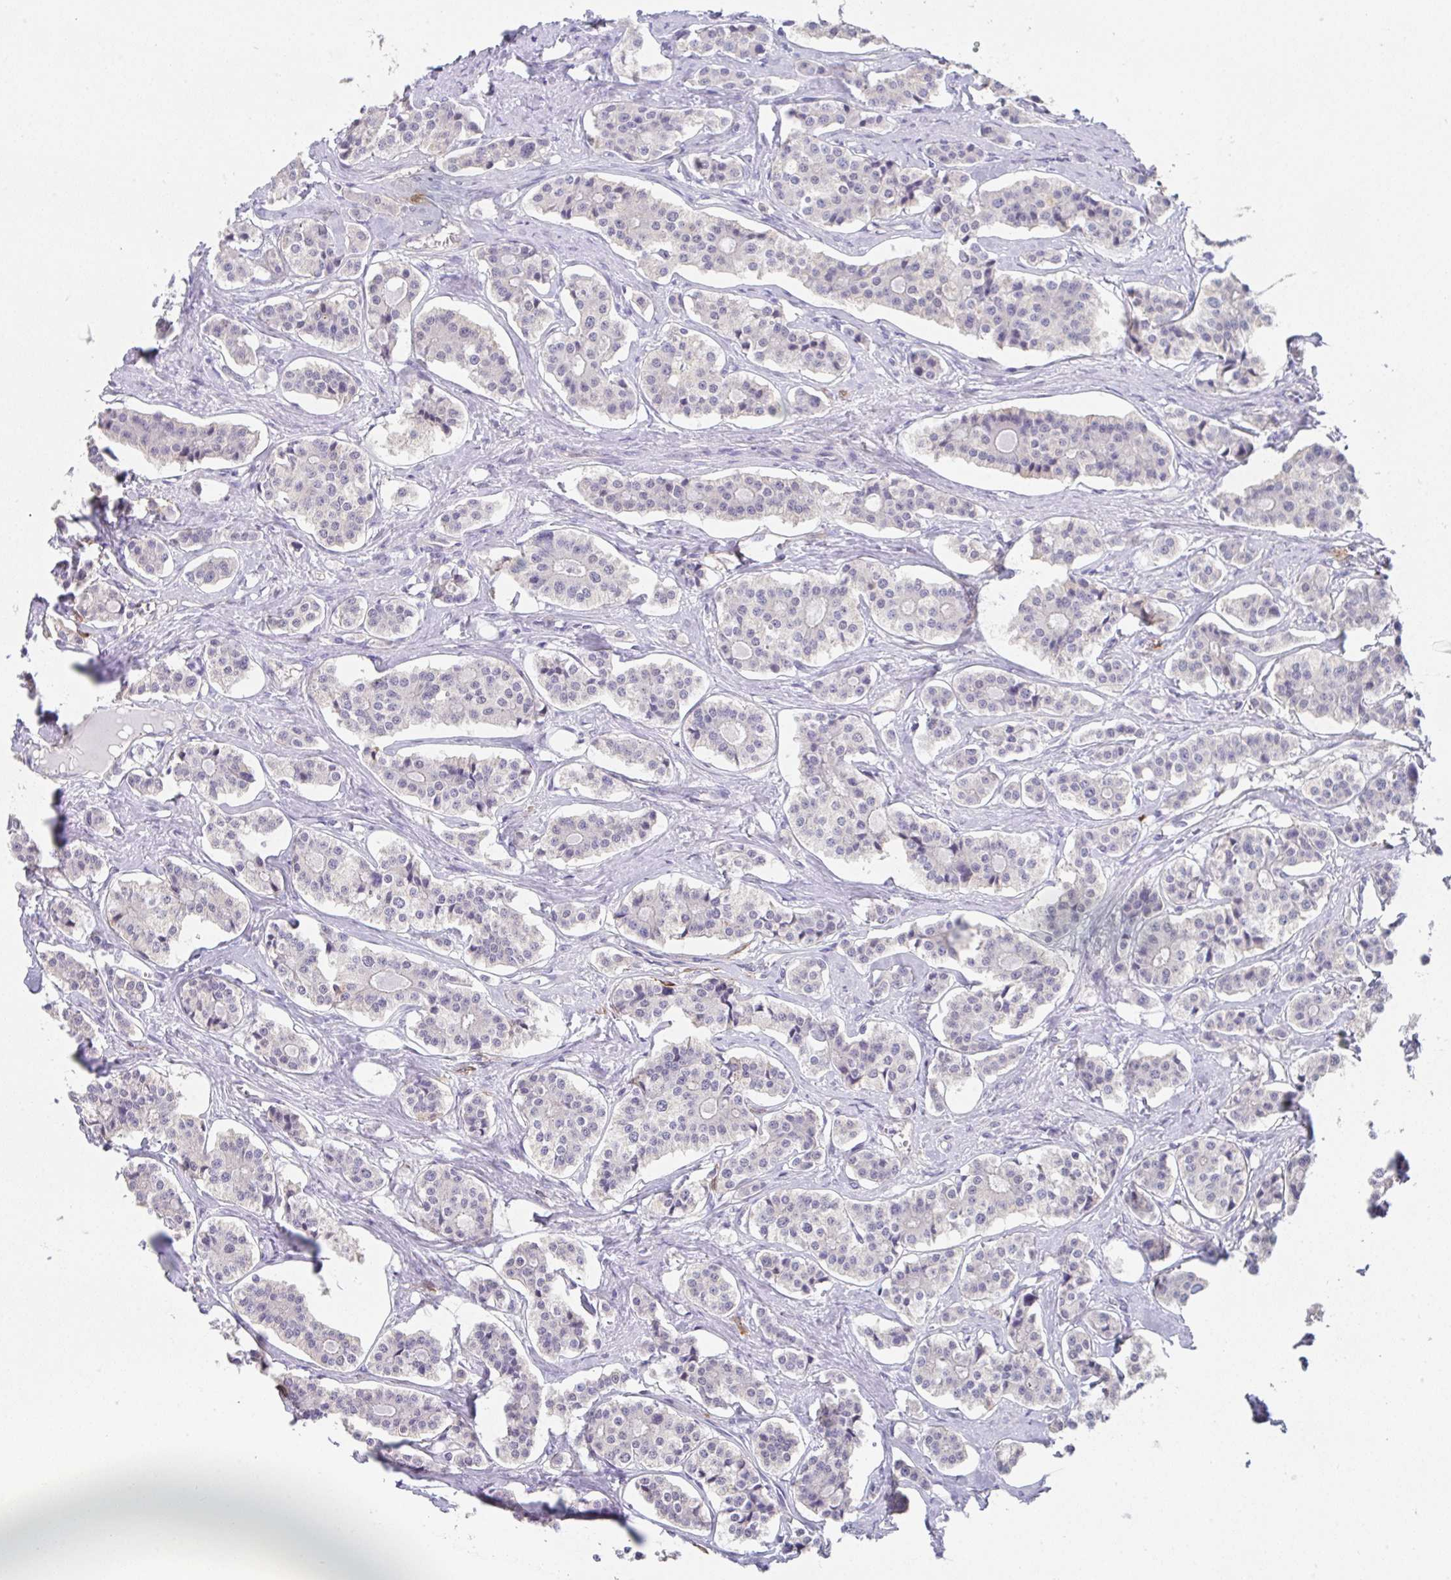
{"staining": {"intensity": "negative", "quantity": "none", "location": "none"}, "tissue": "carcinoid", "cell_type": "Tumor cells", "image_type": "cancer", "snomed": [{"axis": "morphology", "description": "Carcinoid, malignant, NOS"}, {"axis": "topography", "description": "Small intestine"}], "caption": "A micrograph of human carcinoid is negative for staining in tumor cells. Nuclei are stained in blue.", "gene": "DBN1", "patient": {"sex": "male", "age": 63}}